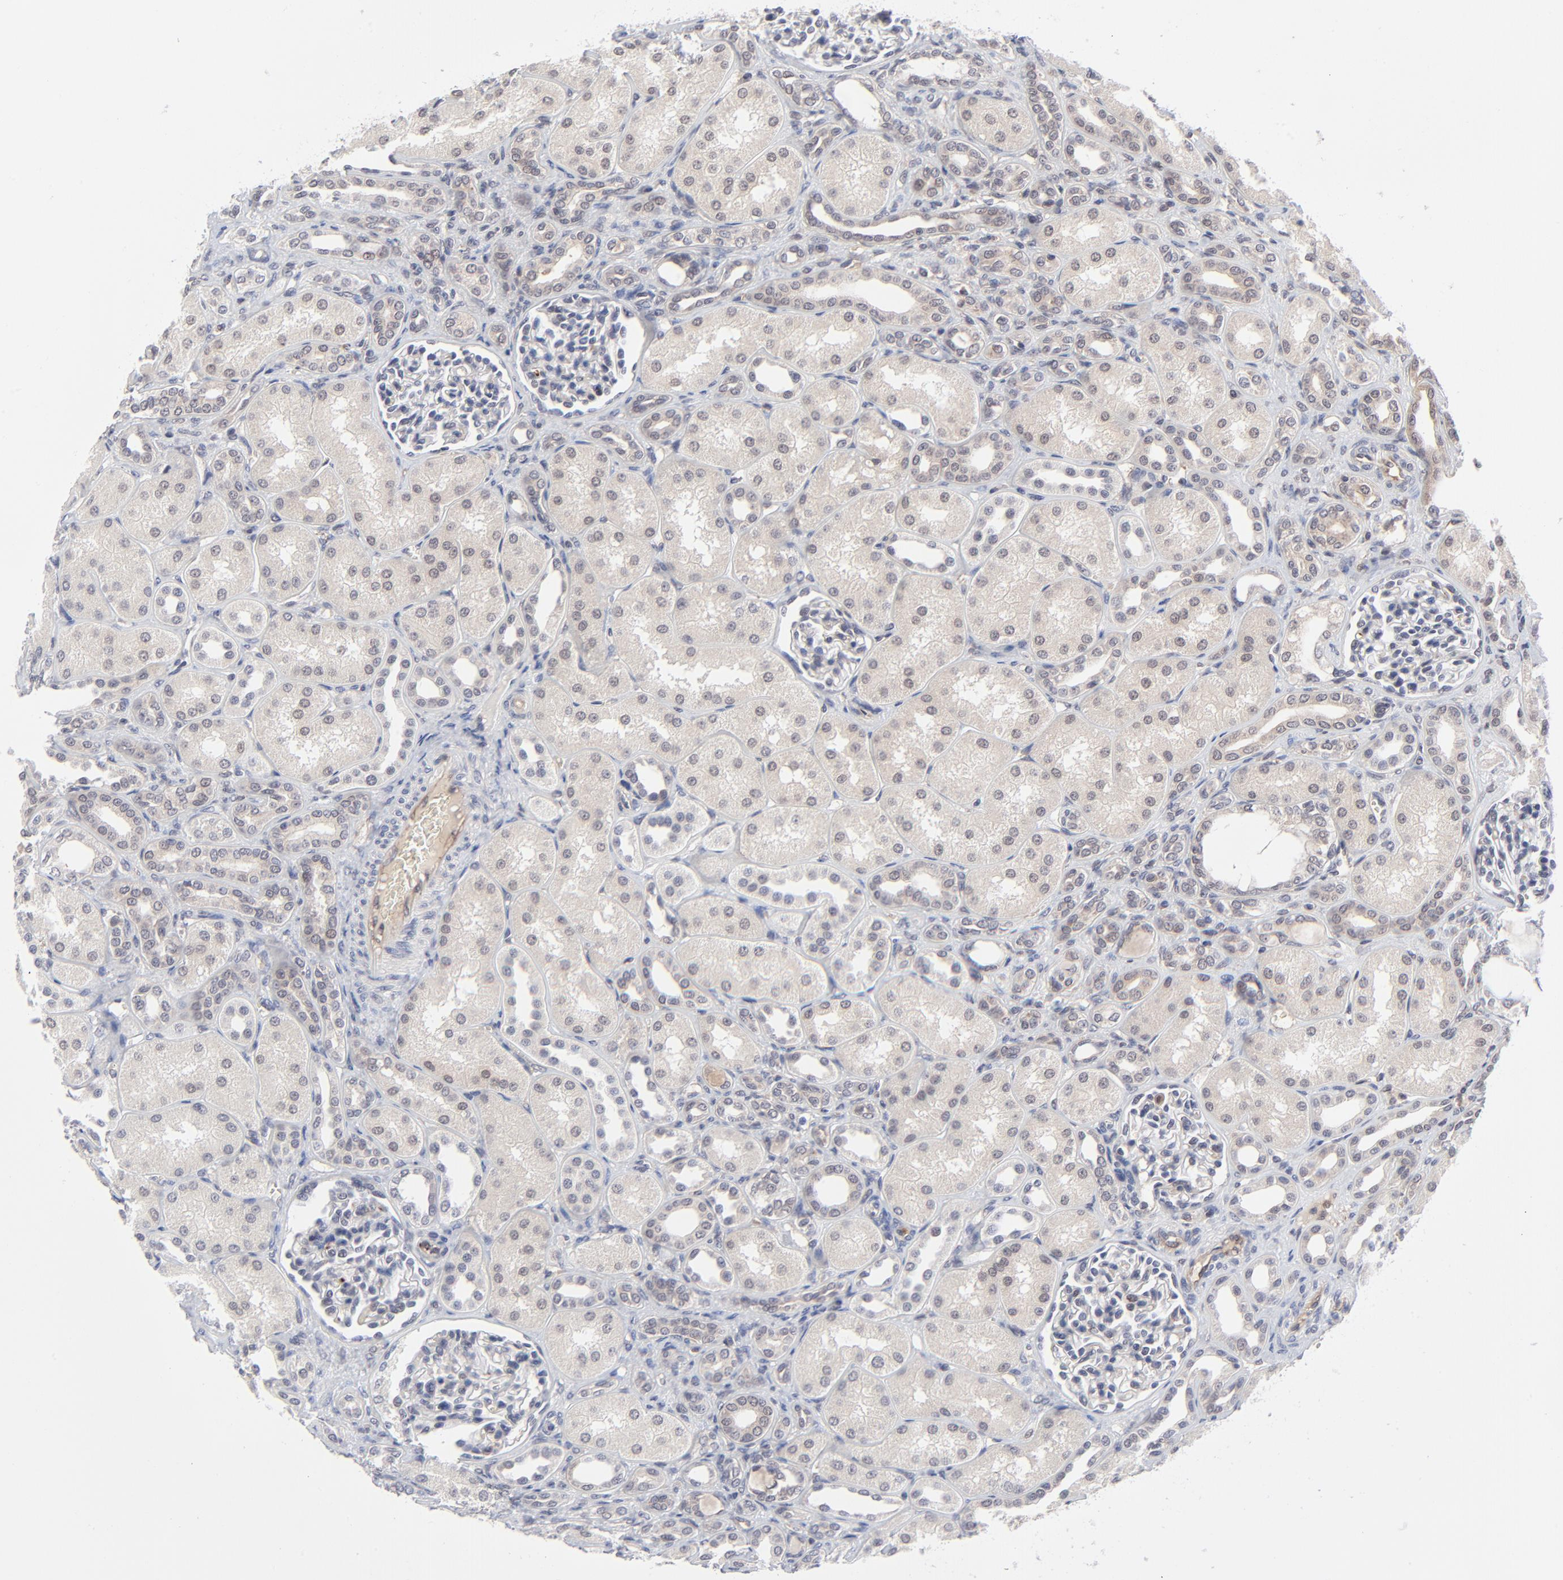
{"staining": {"intensity": "negative", "quantity": "none", "location": "none"}, "tissue": "kidney", "cell_type": "Cells in glomeruli", "image_type": "normal", "snomed": [{"axis": "morphology", "description": "Normal tissue, NOS"}, {"axis": "topography", "description": "Kidney"}], "caption": "Immunohistochemistry (IHC) of normal kidney exhibits no positivity in cells in glomeruli.", "gene": "CASP10", "patient": {"sex": "male", "age": 7}}